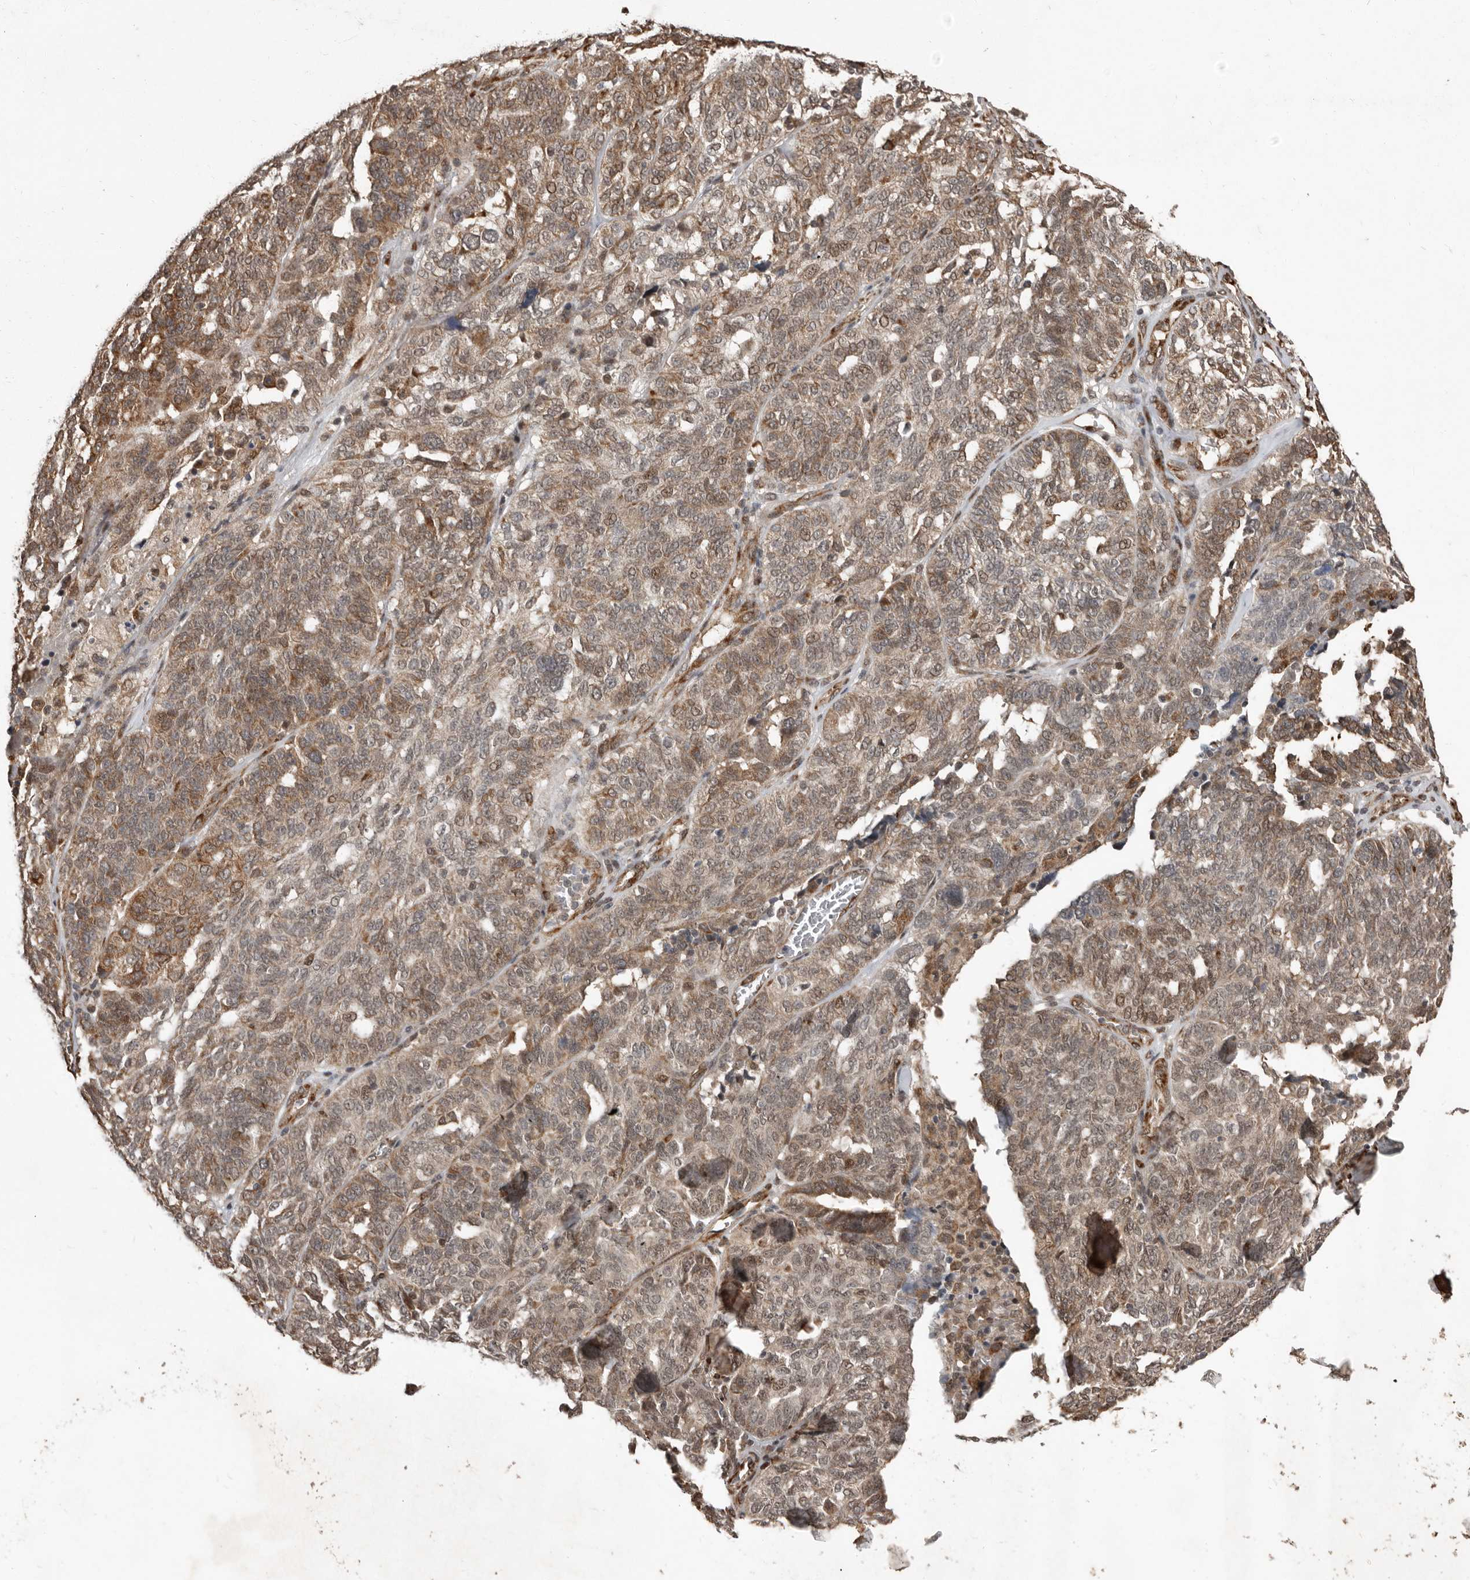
{"staining": {"intensity": "moderate", "quantity": ">75%", "location": "cytoplasmic/membranous,nuclear"}, "tissue": "ovarian cancer", "cell_type": "Tumor cells", "image_type": "cancer", "snomed": [{"axis": "morphology", "description": "Cystadenocarcinoma, serous, NOS"}, {"axis": "topography", "description": "Ovary"}], "caption": "An image of serous cystadenocarcinoma (ovarian) stained for a protein displays moderate cytoplasmic/membranous and nuclear brown staining in tumor cells.", "gene": "LRGUK", "patient": {"sex": "female", "age": 59}}